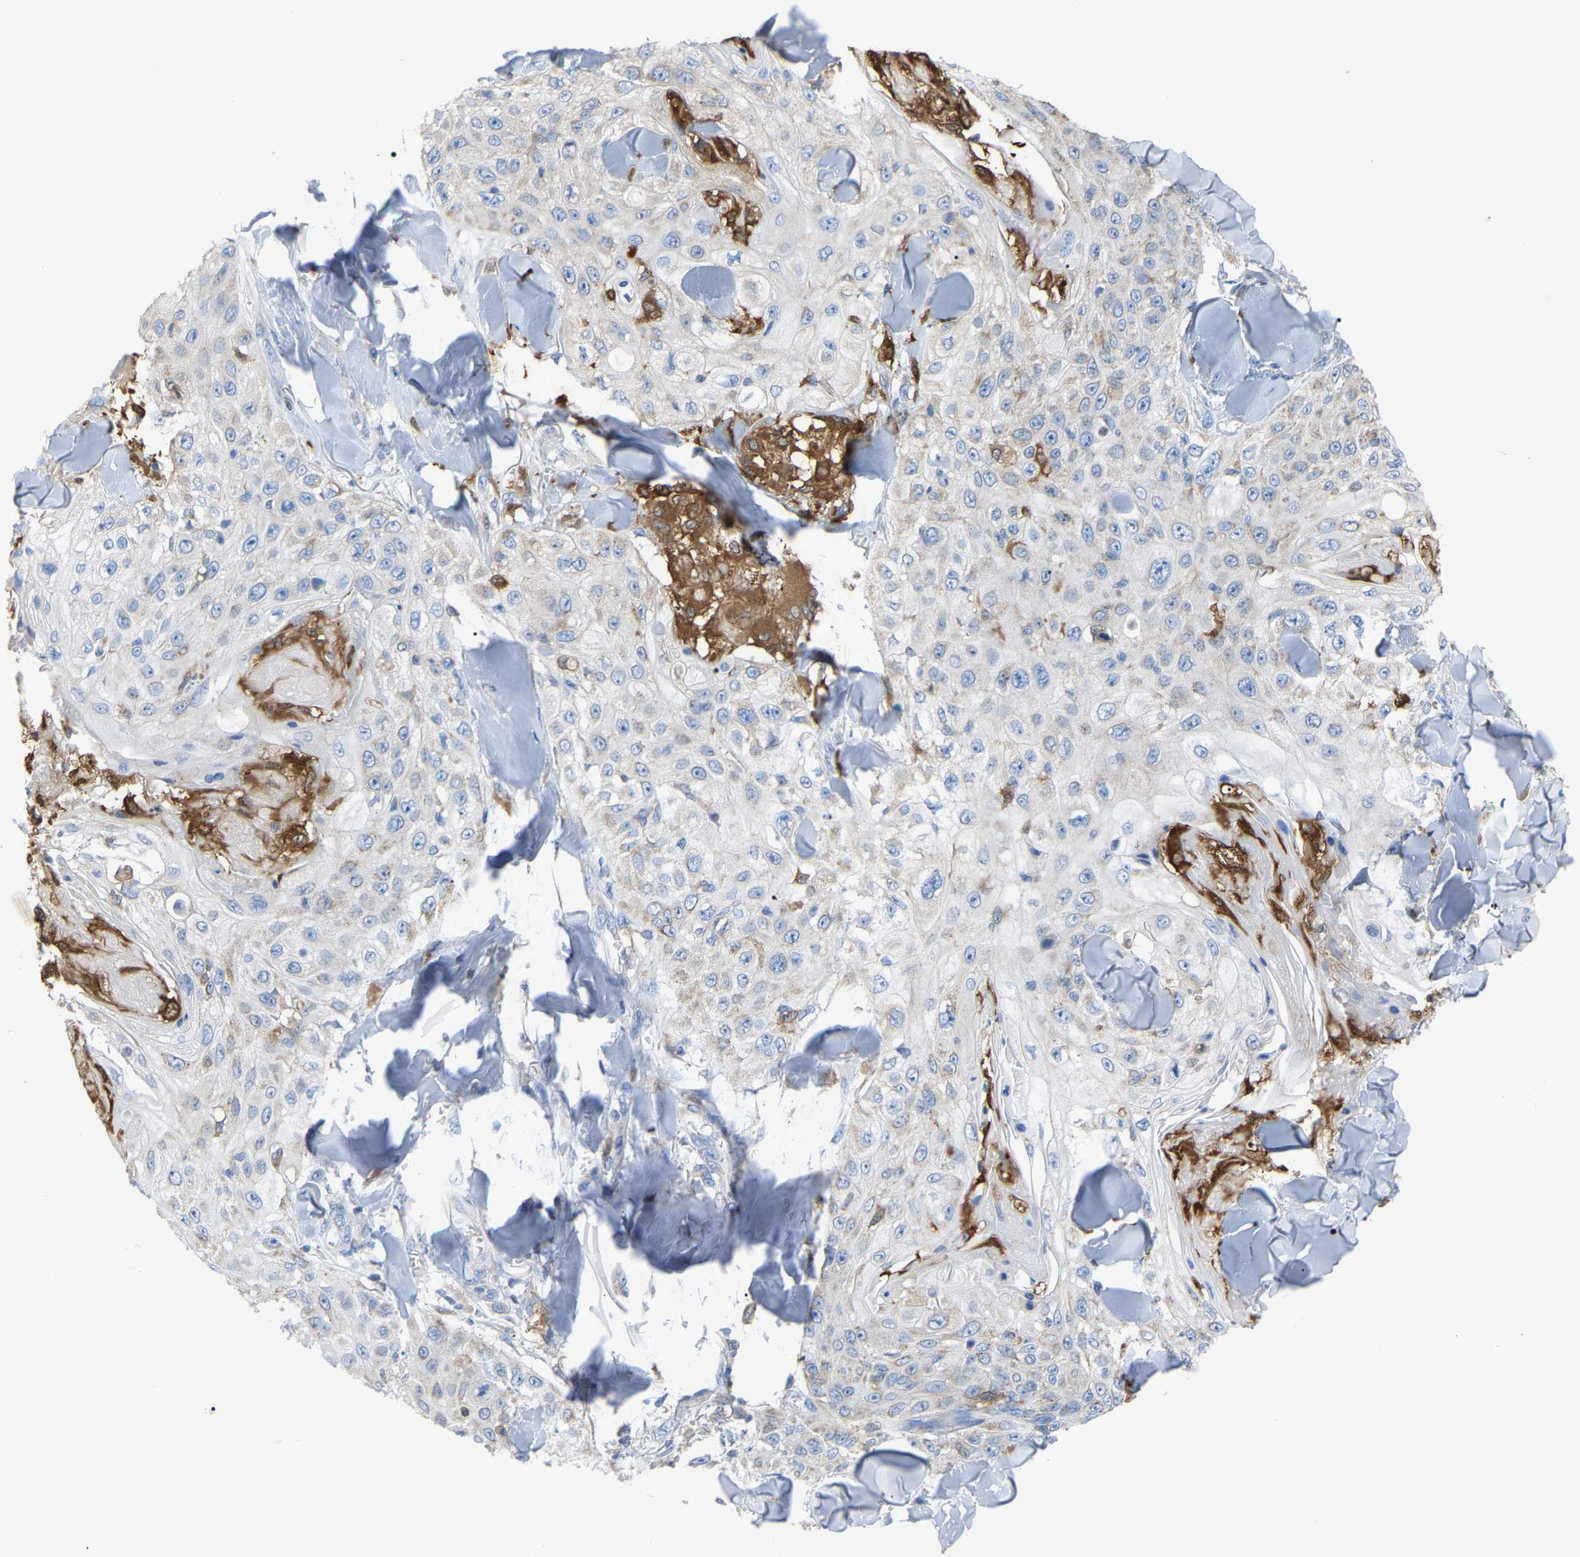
{"staining": {"intensity": "negative", "quantity": "none", "location": "none"}, "tissue": "skin cancer", "cell_type": "Tumor cells", "image_type": "cancer", "snomed": [{"axis": "morphology", "description": "Squamous cell carcinoma, NOS"}, {"axis": "topography", "description": "Skin"}], "caption": "Histopathology image shows no significant protein staining in tumor cells of skin cancer.", "gene": "CROT", "patient": {"sex": "male", "age": 86}}